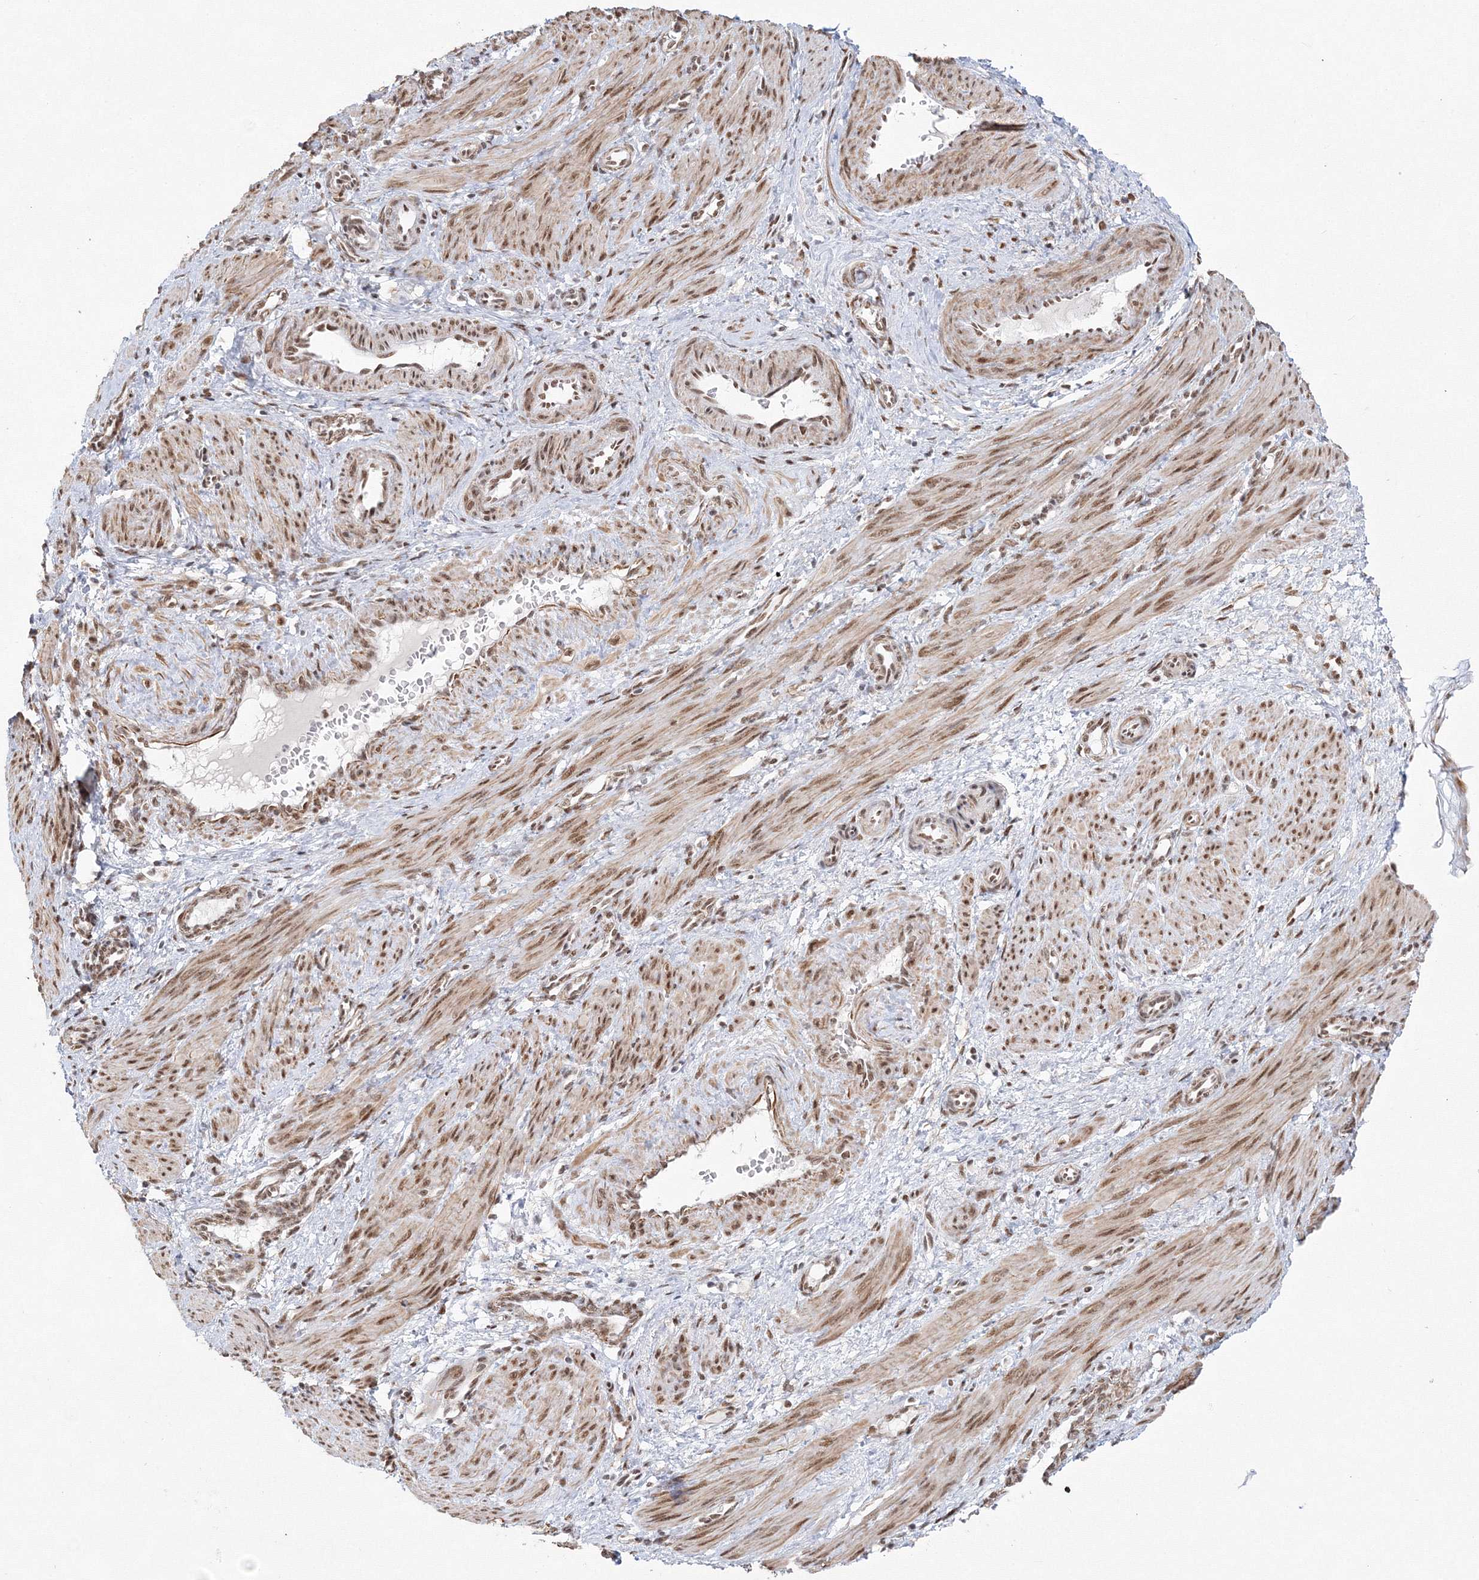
{"staining": {"intensity": "moderate", "quantity": ">75%", "location": "cytoplasmic/membranous,nuclear"}, "tissue": "smooth muscle", "cell_type": "Smooth muscle cells", "image_type": "normal", "snomed": [{"axis": "morphology", "description": "Normal tissue, NOS"}, {"axis": "topography", "description": "Endometrium"}], "caption": "Smooth muscle cells reveal medium levels of moderate cytoplasmic/membranous,nuclear expression in approximately >75% of cells in benign smooth muscle. (IHC, brightfield microscopy, high magnification).", "gene": "ZNF638", "patient": {"sex": "female", "age": 33}}